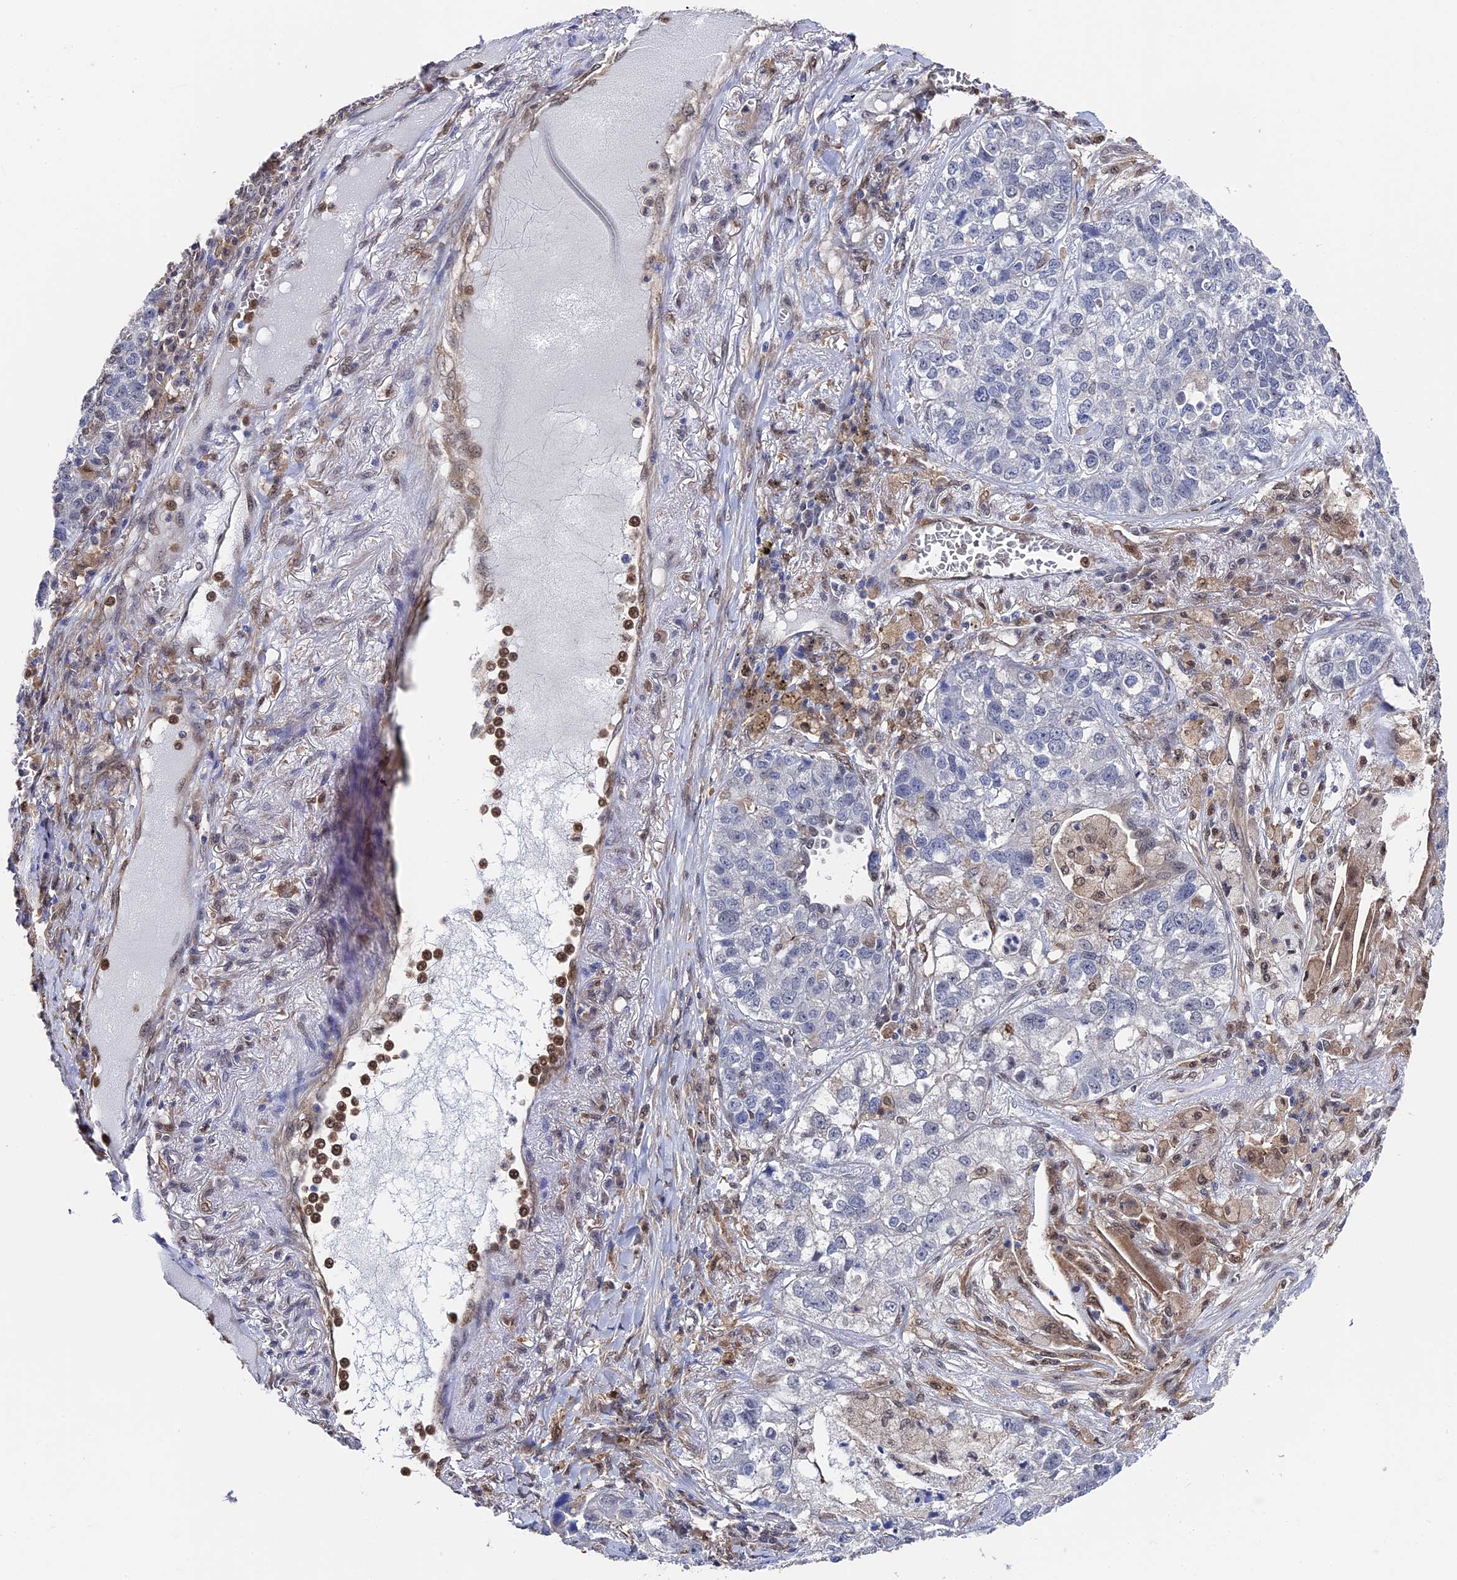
{"staining": {"intensity": "negative", "quantity": "none", "location": "none"}, "tissue": "lung cancer", "cell_type": "Tumor cells", "image_type": "cancer", "snomed": [{"axis": "morphology", "description": "Adenocarcinoma, NOS"}, {"axis": "topography", "description": "Lung"}], "caption": "An IHC histopathology image of lung adenocarcinoma is shown. There is no staining in tumor cells of lung adenocarcinoma.", "gene": "RNH1", "patient": {"sex": "male", "age": 49}}